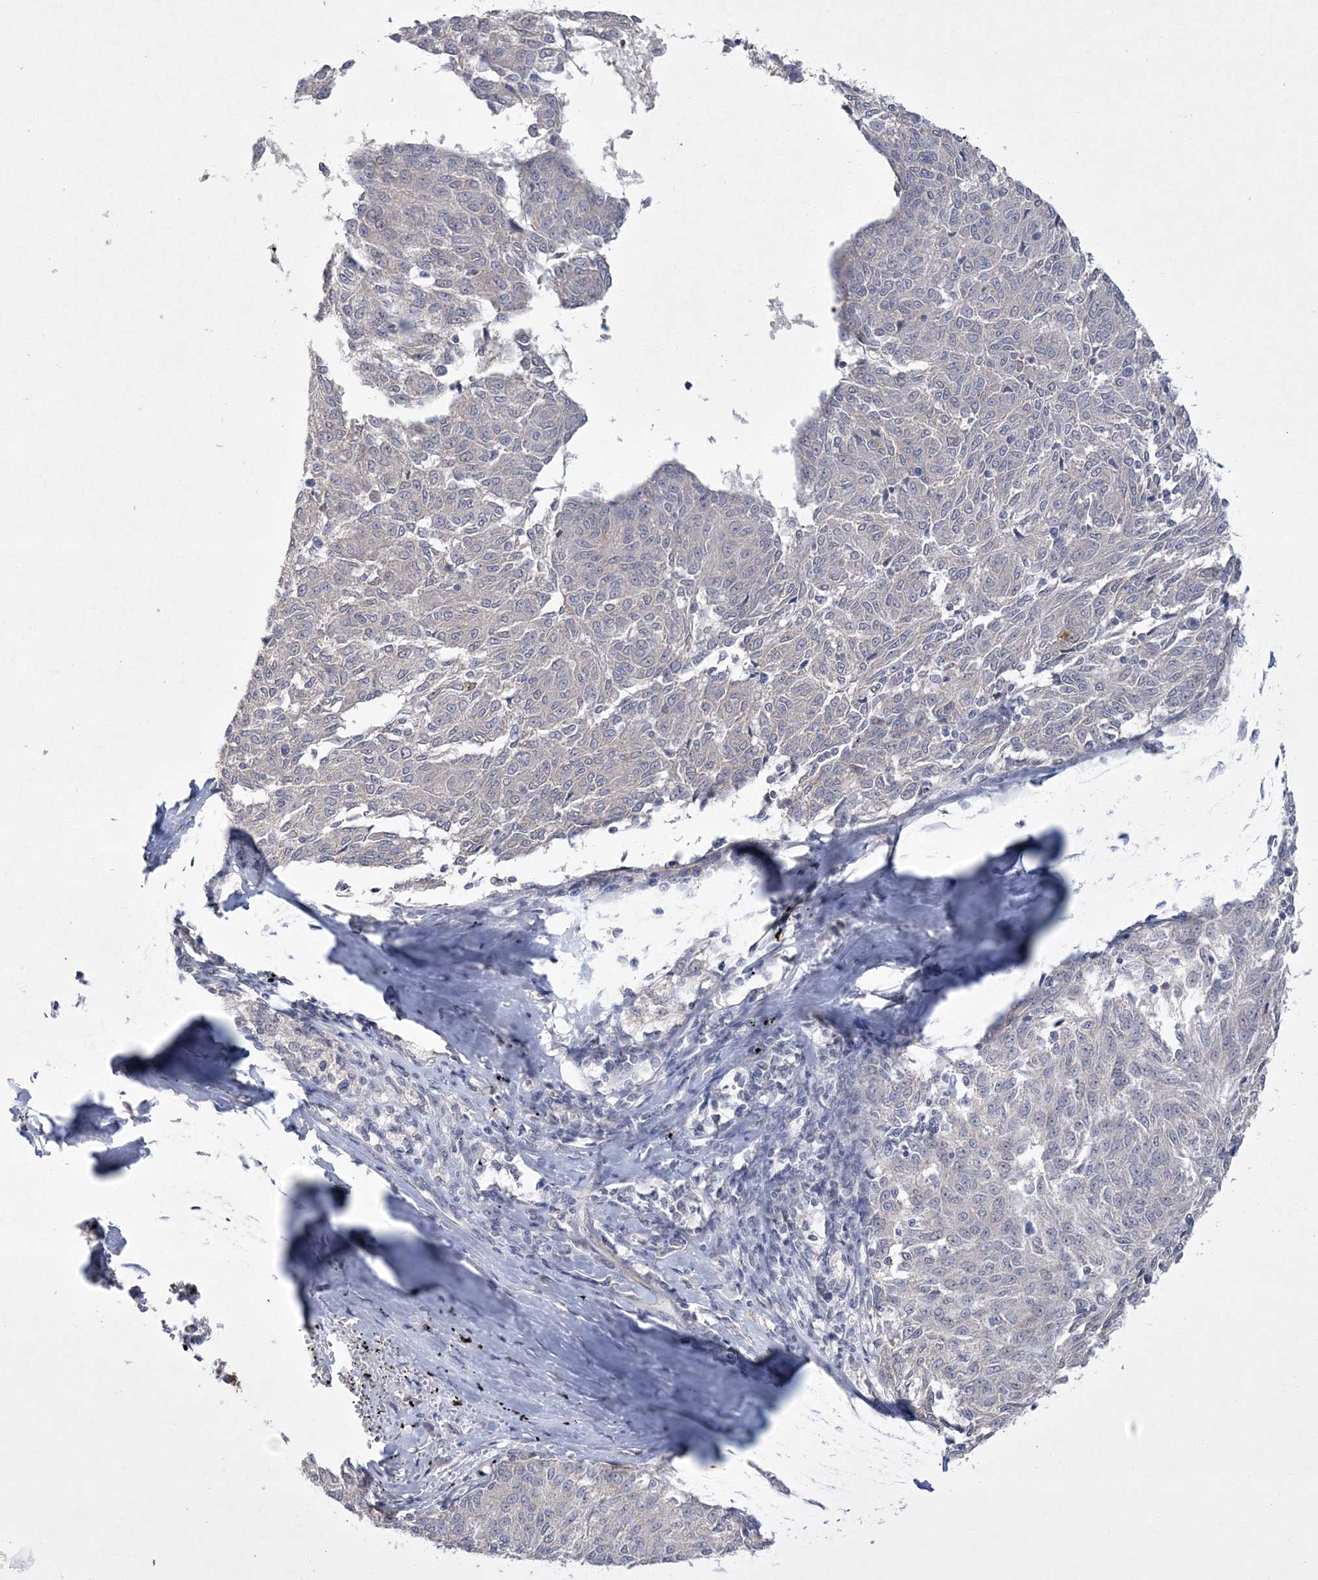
{"staining": {"intensity": "negative", "quantity": "none", "location": "none"}, "tissue": "melanoma", "cell_type": "Tumor cells", "image_type": "cancer", "snomed": [{"axis": "morphology", "description": "Malignant melanoma, NOS"}, {"axis": "topography", "description": "Skin"}], "caption": "An immunohistochemistry (IHC) image of malignant melanoma is shown. There is no staining in tumor cells of malignant melanoma.", "gene": "DPCD", "patient": {"sex": "female", "age": 72}}